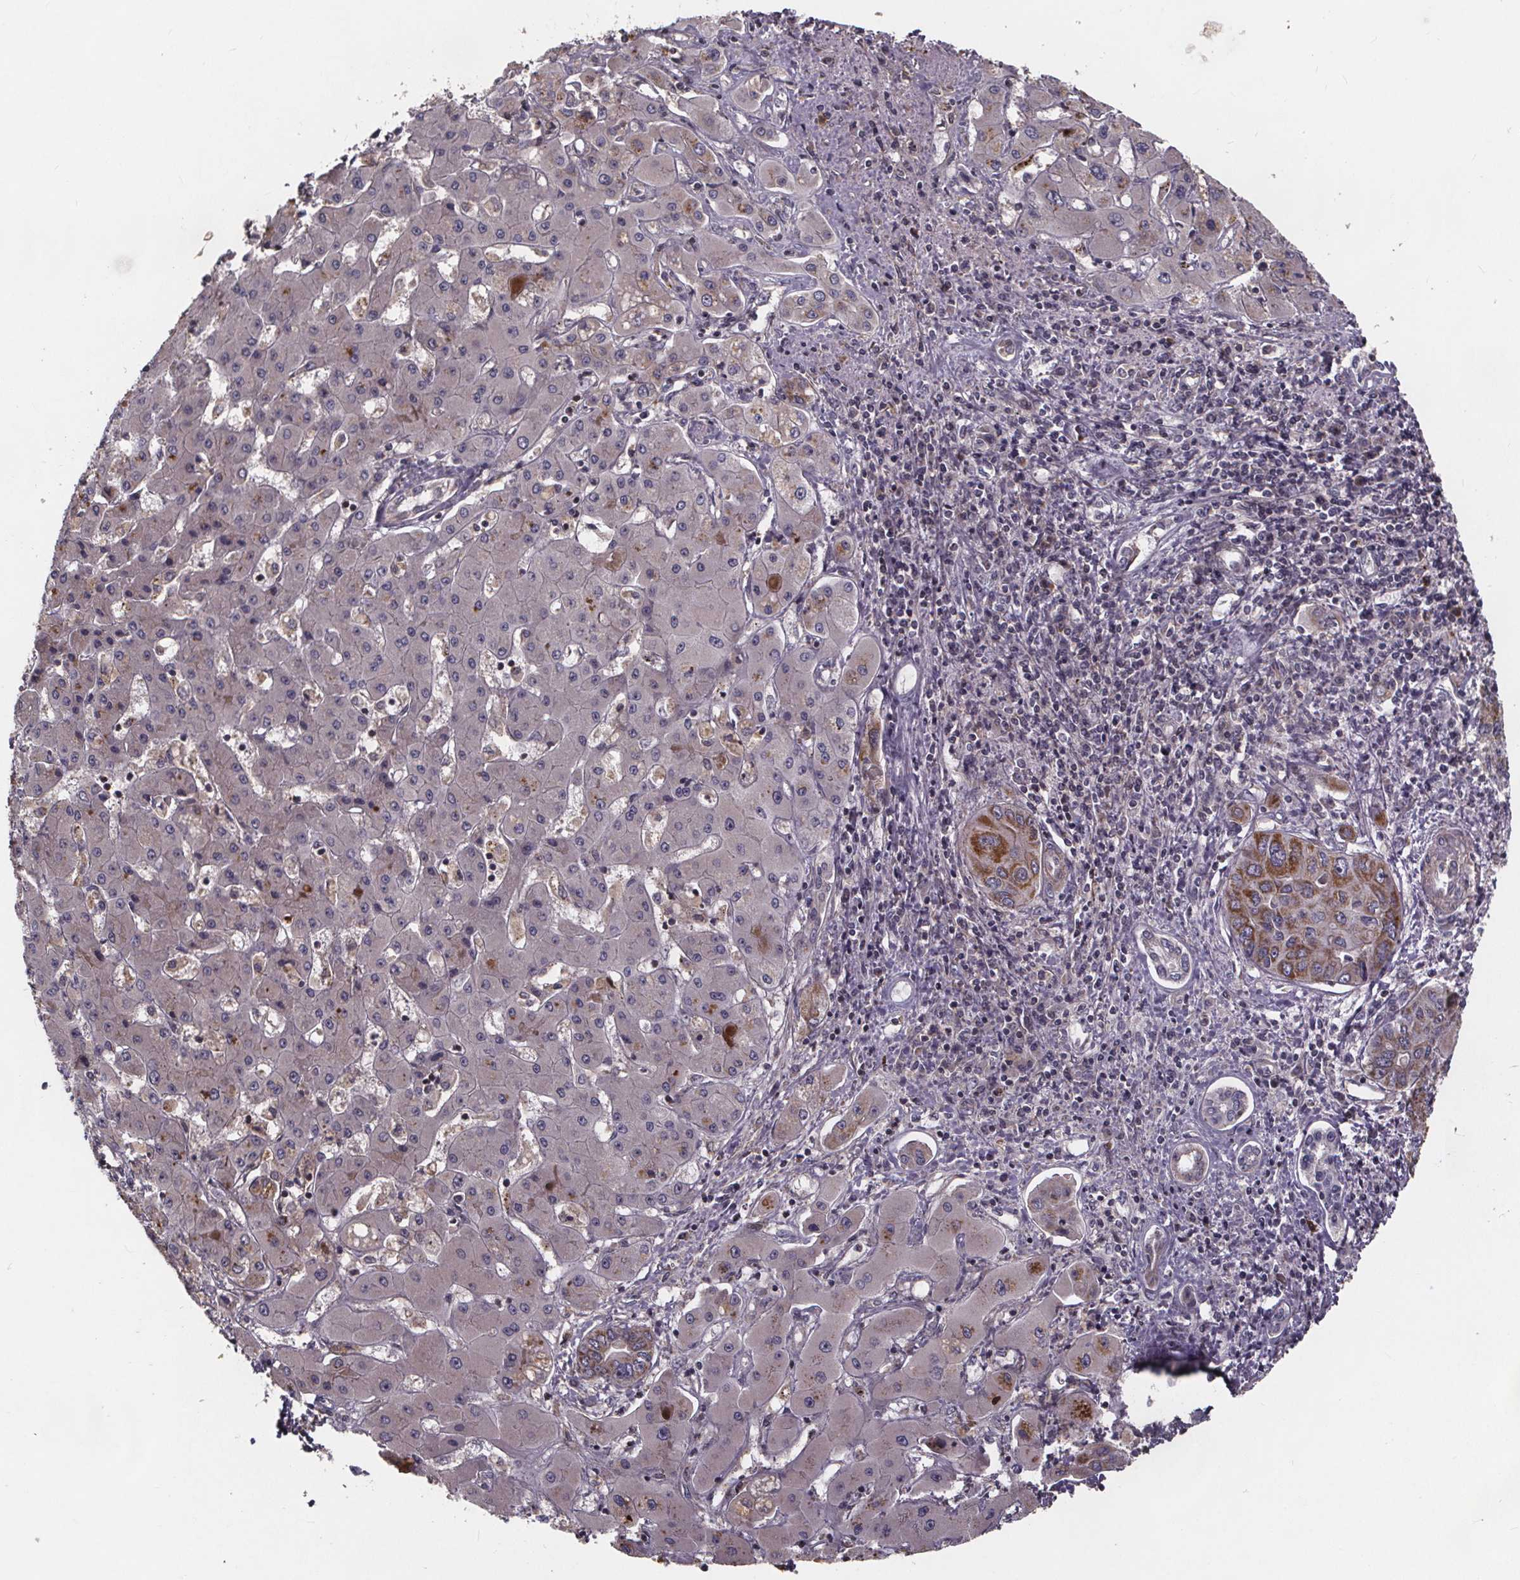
{"staining": {"intensity": "moderate", "quantity": ">75%", "location": "cytoplasmic/membranous"}, "tissue": "liver cancer", "cell_type": "Tumor cells", "image_type": "cancer", "snomed": [{"axis": "morphology", "description": "Cholangiocarcinoma"}, {"axis": "topography", "description": "Liver"}], "caption": "Liver cholangiocarcinoma was stained to show a protein in brown. There is medium levels of moderate cytoplasmic/membranous positivity in approximately >75% of tumor cells.", "gene": "YME1L1", "patient": {"sex": "male", "age": 67}}